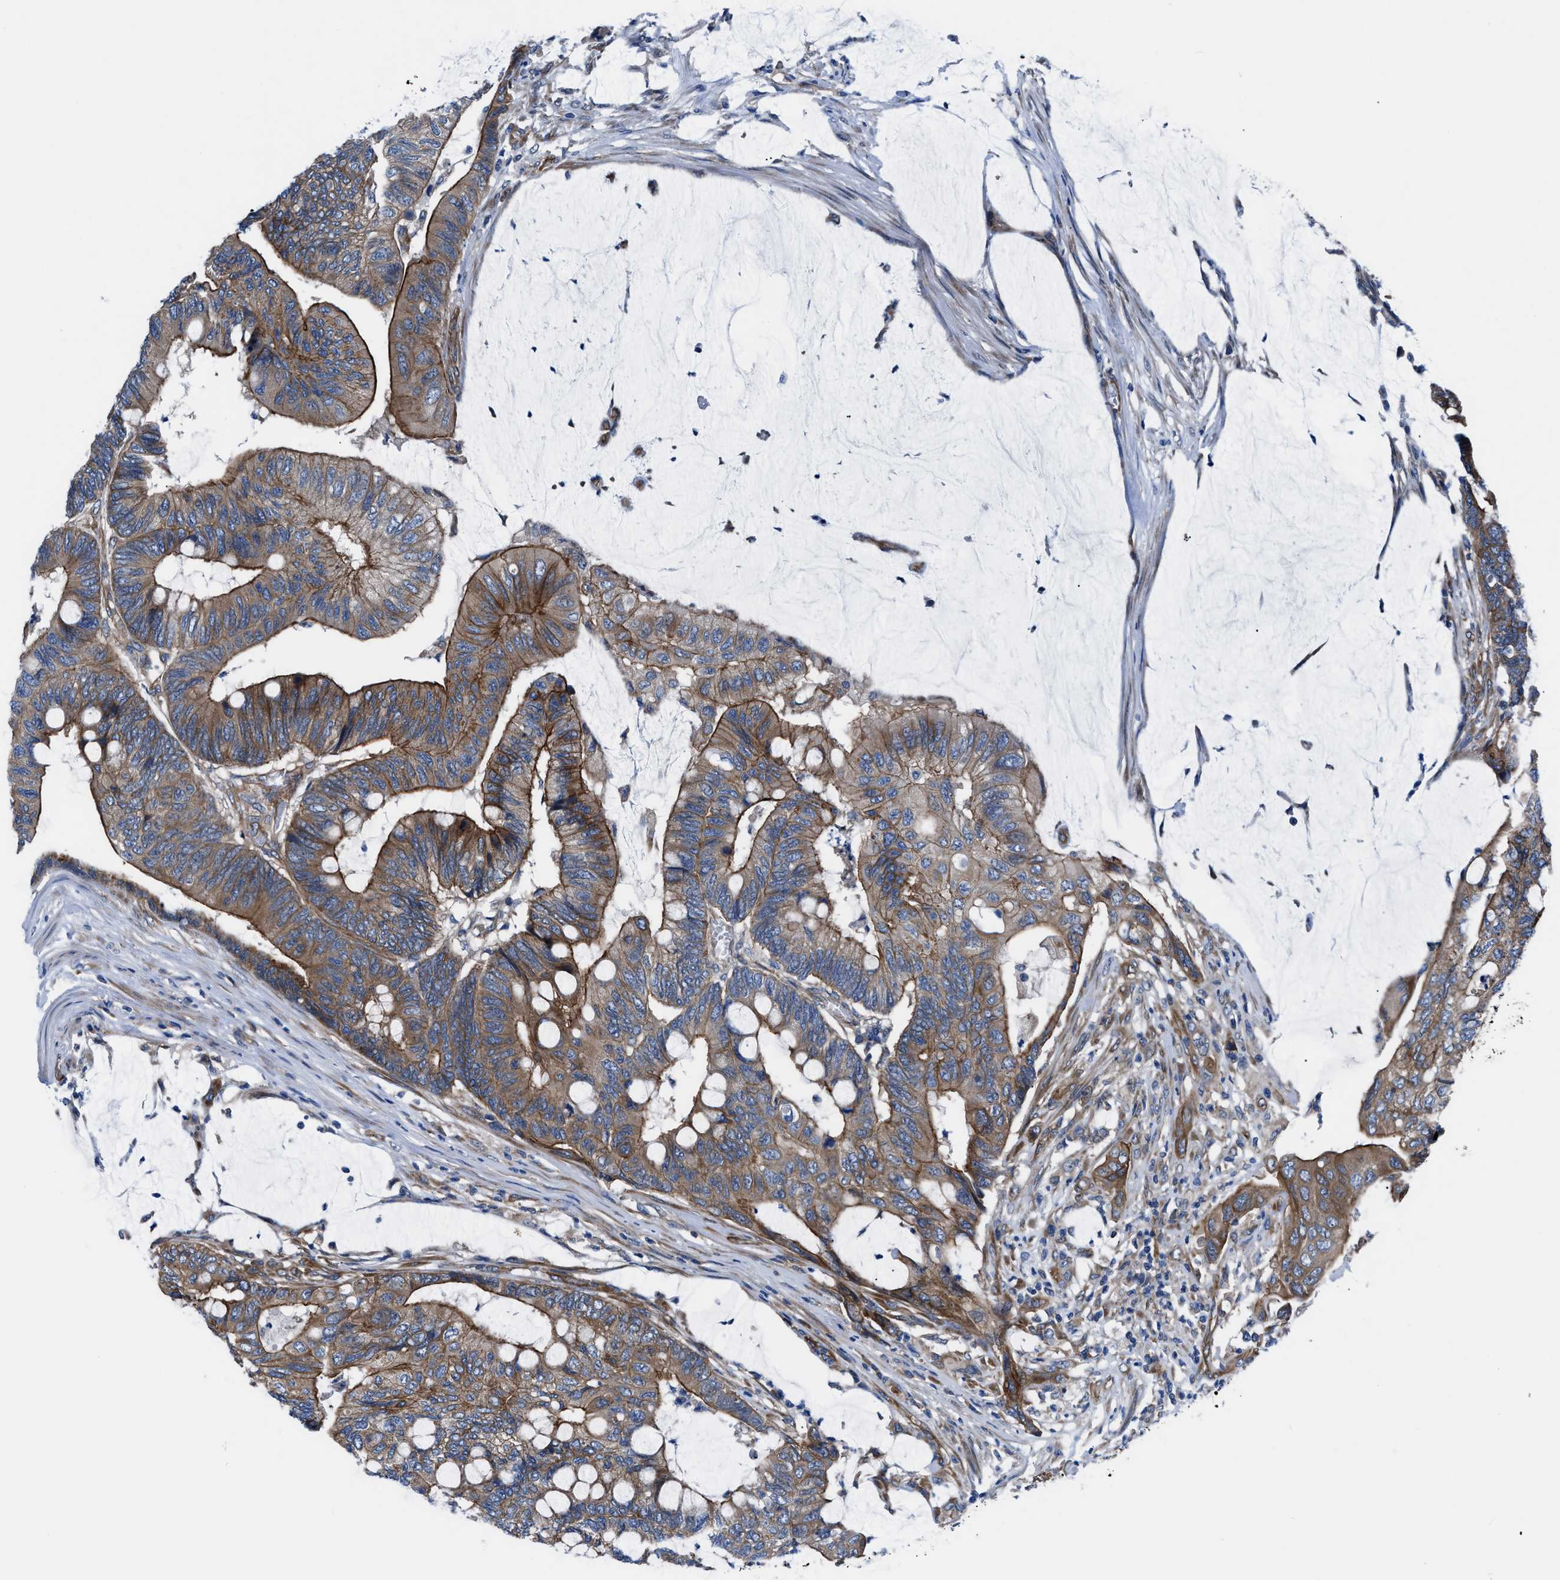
{"staining": {"intensity": "strong", "quantity": ">75%", "location": "cytoplasmic/membranous"}, "tissue": "colorectal cancer", "cell_type": "Tumor cells", "image_type": "cancer", "snomed": [{"axis": "morphology", "description": "Normal tissue, NOS"}, {"axis": "morphology", "description": "Adenocarcinoma, NOS"}, {"axis": "topography", "description": "Rectum"}], "caption": "Protein expression analysis of colorectal cancer shows strong cytoplasmic/membranous positivity in about >75% of tumor cells.", "gene": "TRIP4", "patient": {"sex": "male", "age": 92}}